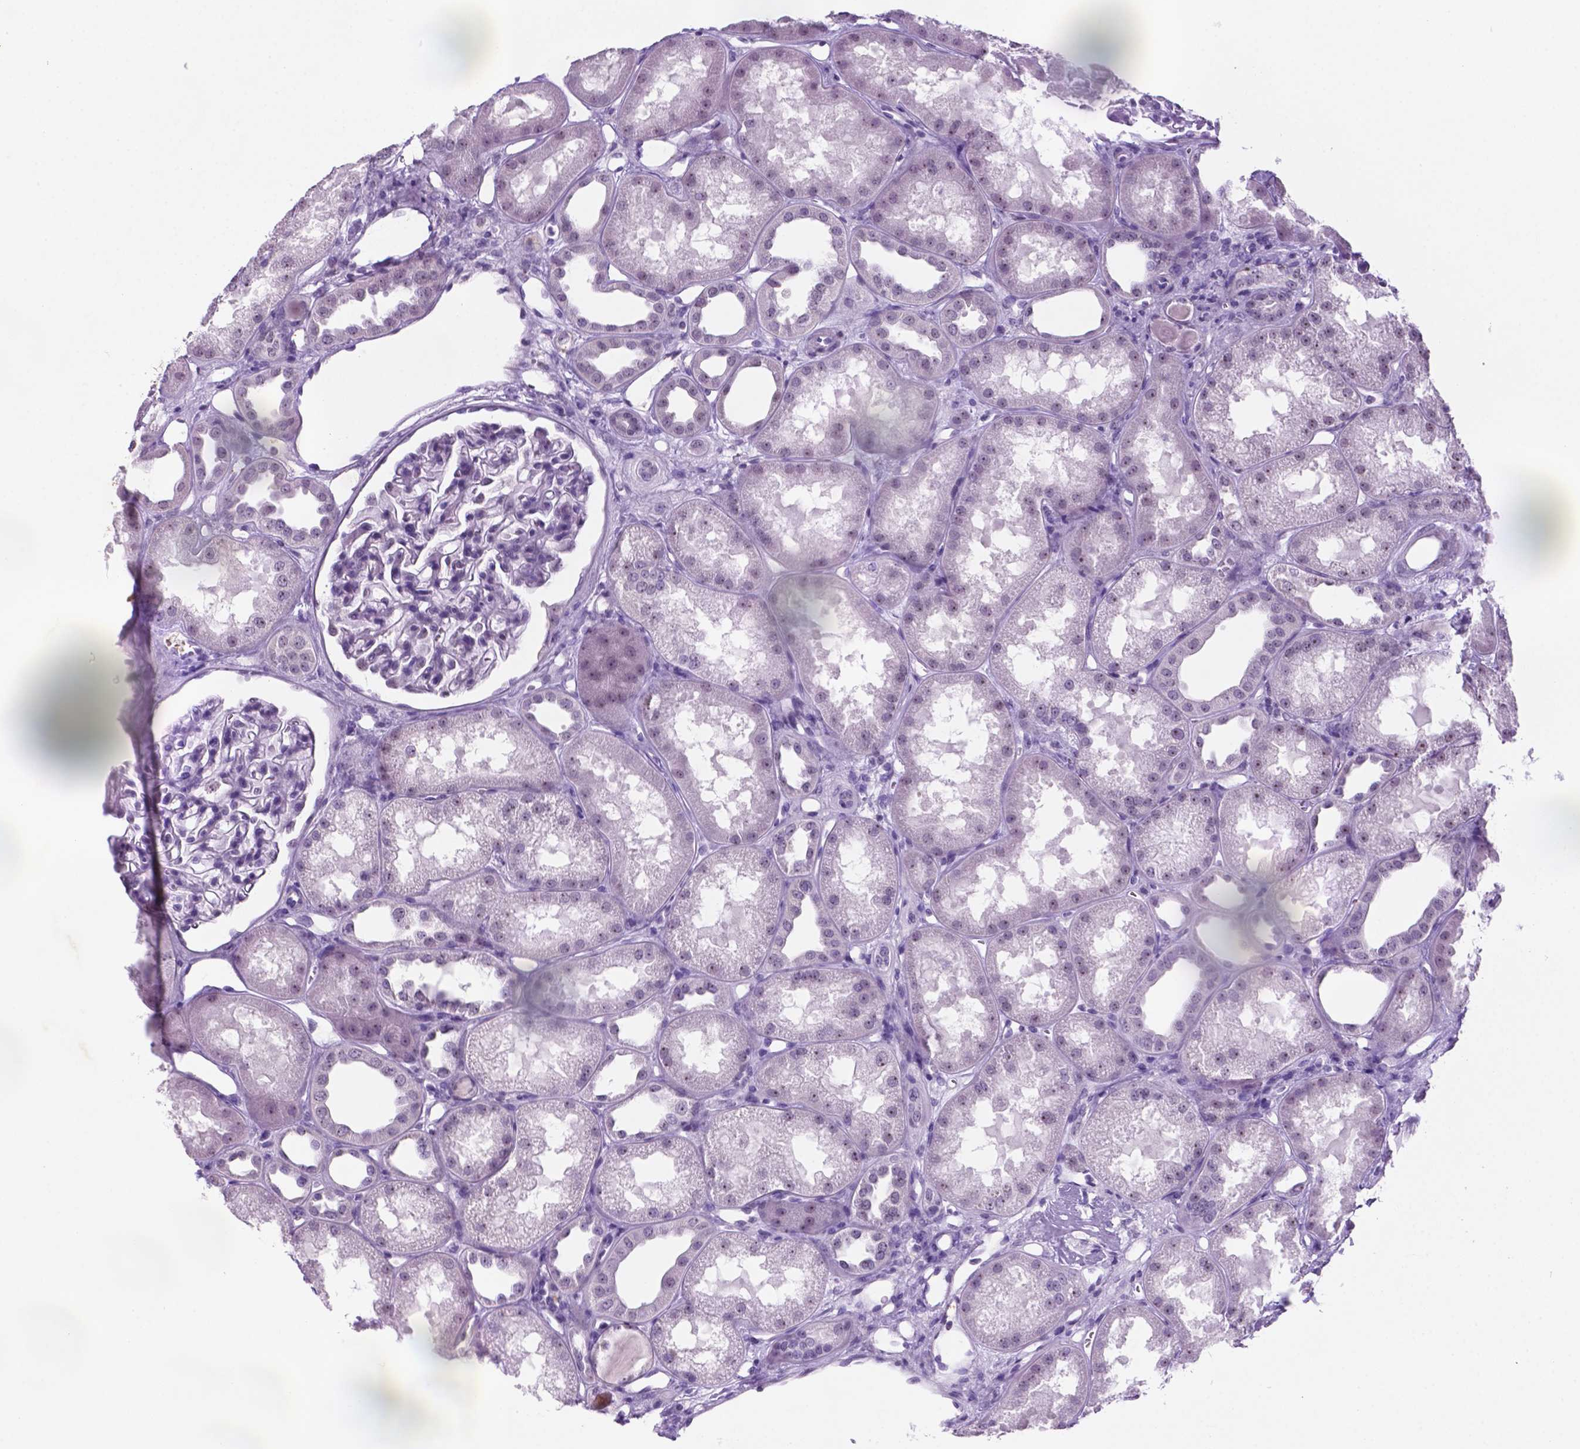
{"staining": {"intensity": "negative", "quantity": "none", "location": "none"}, "tissue": "kidney", "cell_type": "Cells in glomeruli", "image_type": "normal", "snomed": [{"axis": "morphology", "description": "Normal tissue, NOS"}, {"axis": "topography", "description": "Kidney"}], "caption": "An immunohistochemistry (IHC) photomicrograph of unremarkable kidney is shown. There is no staining in cells in glomeruli of kidney. The staining was performed using DAB (3,3'-diaminobenzidine) to visualize the protein expression in brown, while the nuclei were stained in blue with hematoxylin (Magnification: 20x).", "gene": "C18orf21", "patient": {"sex": "male", "age": 61}}